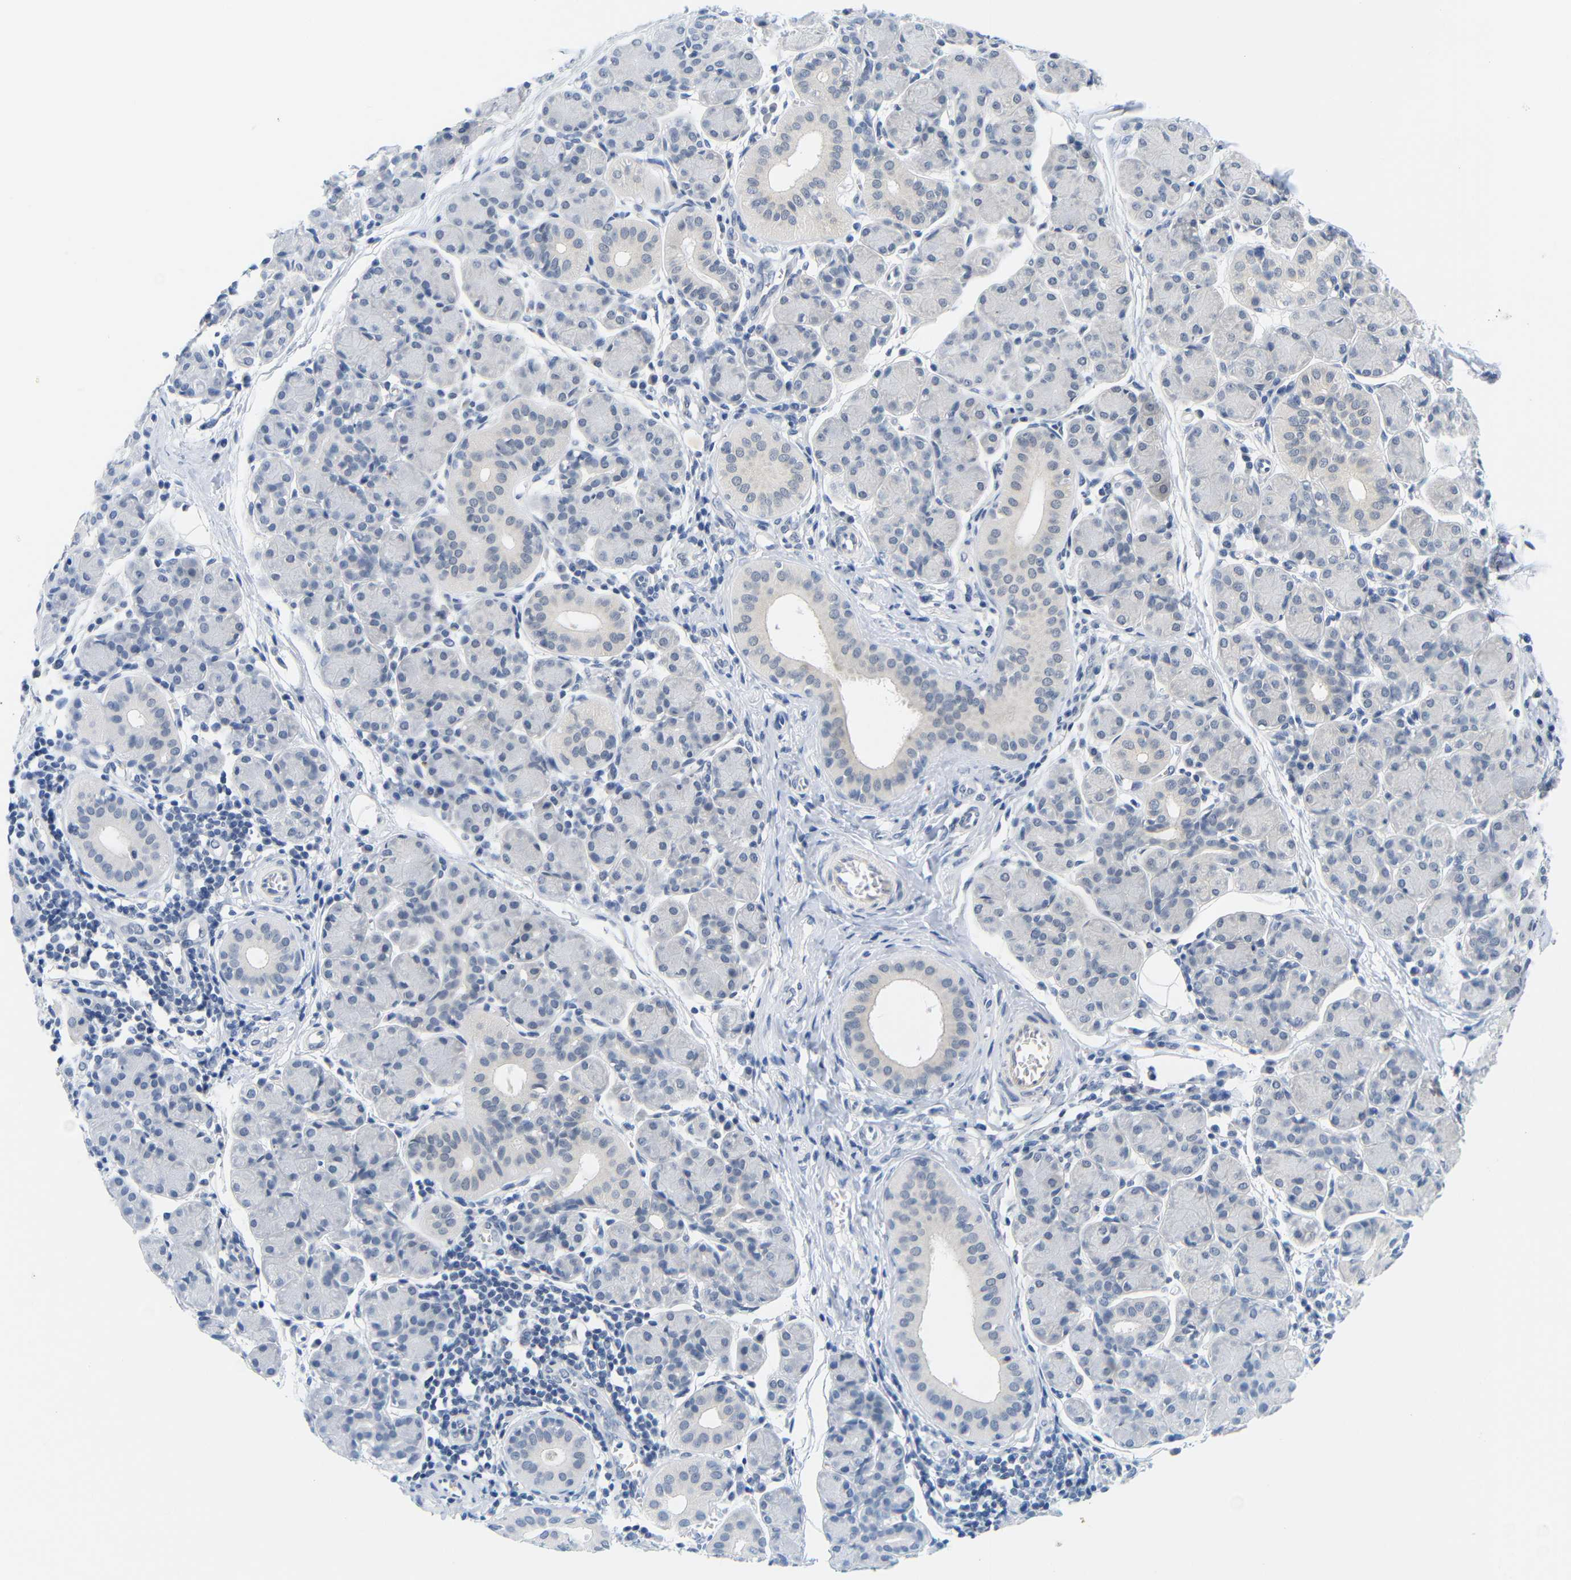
{"staining": {"intensity": "negative", "quantity": "none", "location": "none"}, "tissue": "salivary gland", "cell_type": "Glandular cells", "image_type": "normal", "snomed": [{"axis": "morphology", "description": "Normal tissue, NOS"}, {"axis": "morphology", "description": "Inflammation, NOS"}, {"axis": "topography", "description": "Lymph node"}, {"axis": "topography", "description": "Salivary gland"}], "caption": "Immunohistochemistry (IHC) image of normal human salivary gland stained for a protein (brown), which shows no staining in glandular cells.", "gene": "GJA5", "patient": {"sex": "male", "age": 3}}